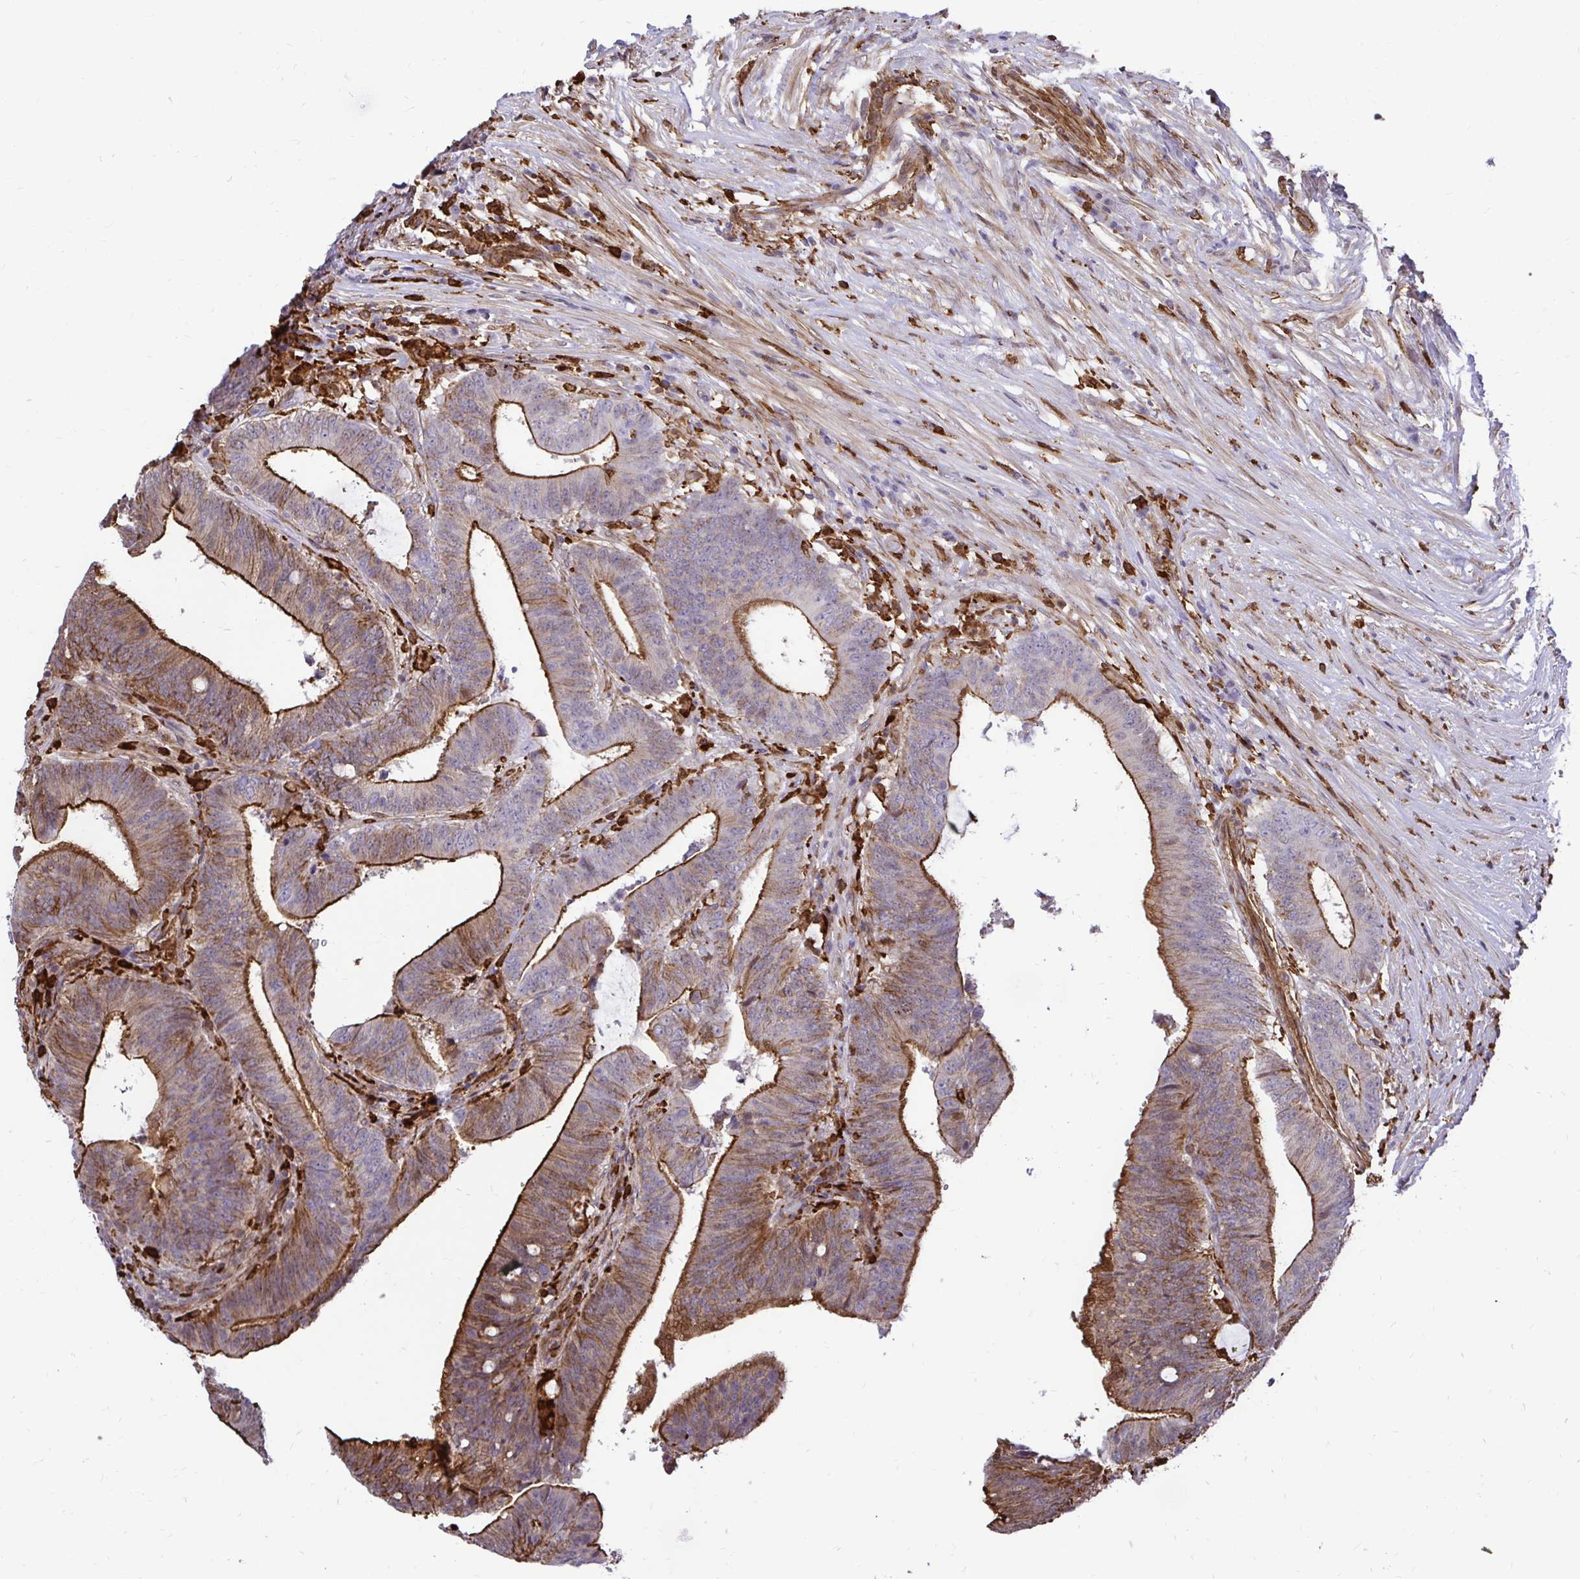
{"staining": {"intensity": "strong", "quantity": "25%-75%", "location": "cytoplasmic/membranous"}, "tissue": "colorectal cancer", "cell_type": "Tumor cells", "image_type": "cancer", "snomed": [{"axis": "morphology", "description": "Adenocarcinoma, NOS"}, {"axis": "topography", "description": "Colon"}], "caption": "Tumor cells show high levels of strong cytoplasmic/membranous staining in approximately 25%-75% of cells in human colorectal cancer. The protein is shown in brown color, while the nuclei are stained blue.", "gene": "GSN", "patient": {"sex": "female", "age": 43}}